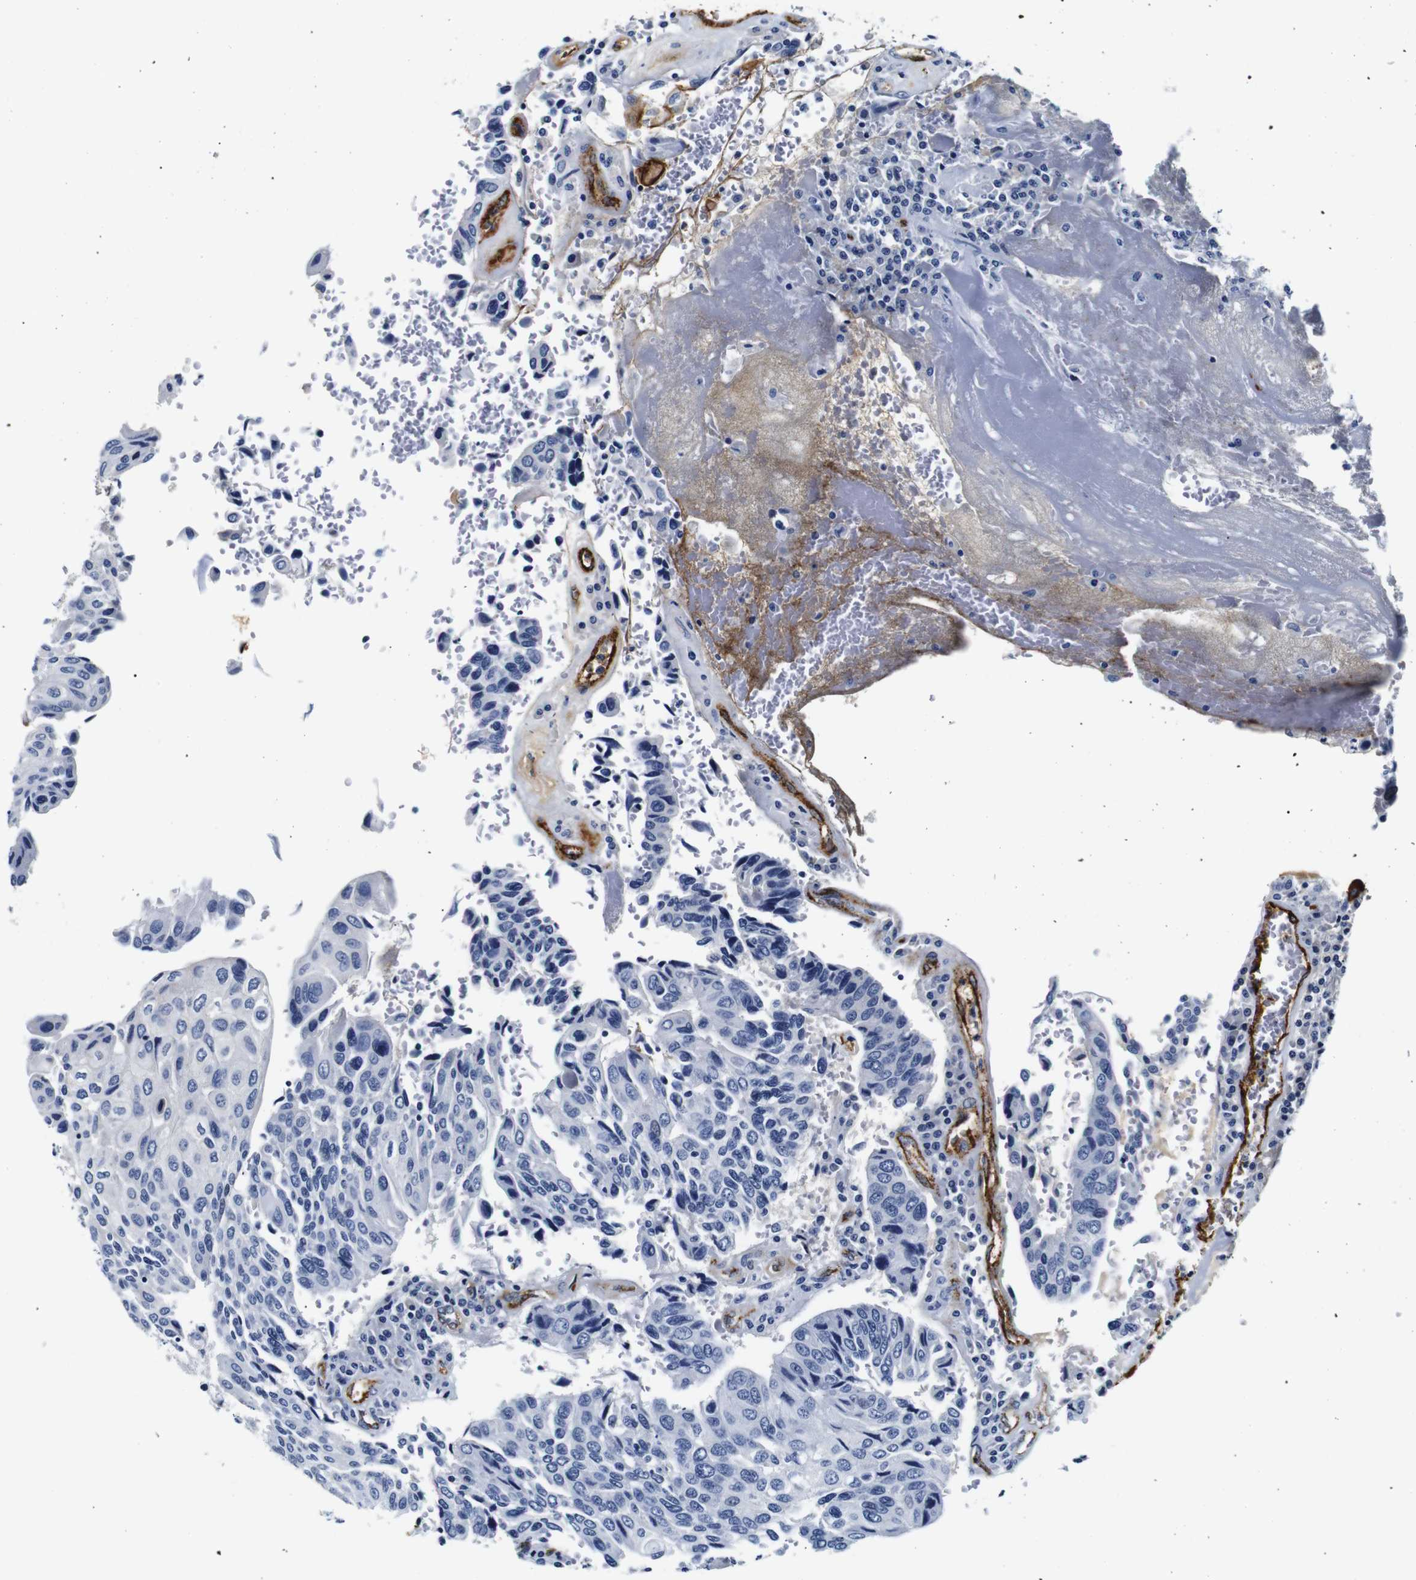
{"staining": {"intensity": "negative", "quantity": "none", "location": "none"}, "tissue": "urothelial cancer", "cell_type": "Tumor cells", "image_type": "cancer", "snomed": [{"axis": "morphology", "description": "Urothelial carcinoma, High grade"}, {"axis": "topography", "description": "Urinary bladder"}], "caption": "An IHC histopathology image of high-grade urothelial carcinoma is shown. There is no staining in tumor cells of high-grade urothelial carcinoma.", "gene": "MUC4", "patient": {"sex": "male", "age": 66}}